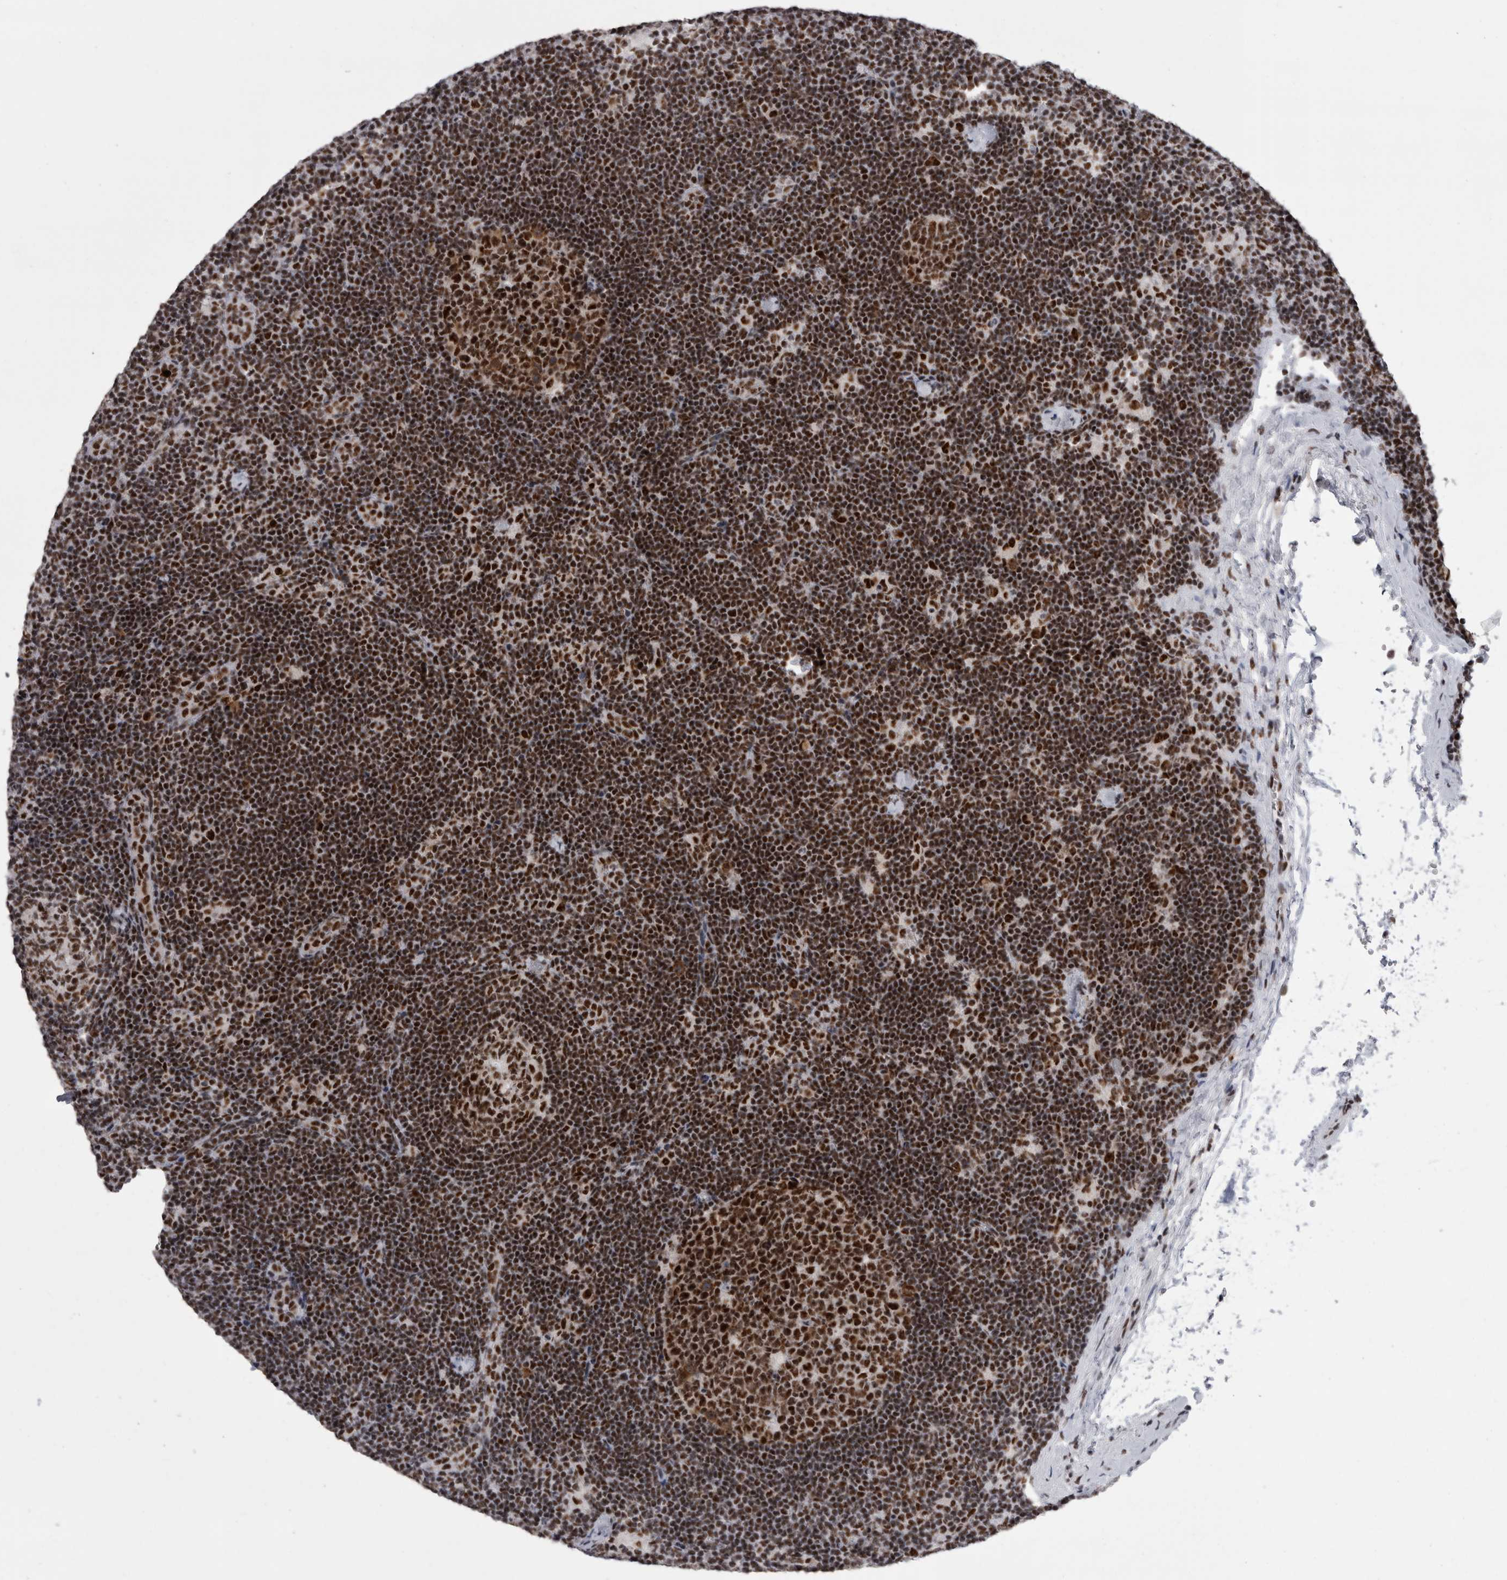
{"staining": {"intensity": "strong", "quantity": ">75%", "location": "nuclear"}, "tissue": "lymph node", "cell_type": "Germinal center cells", "image_type": "normal", "snomed": [{"axis": "morphology", "description": "Normal tissue, NOS"}, {"axis": "topography", "description": "Lymph node"}], "caption": "Protein expression by immunohistochemistry (IHC) demonstrates strong nuclear positivity in about >75% of germinal center cells in normal lymph node. (brown staining indicates protein expression, while blue staining denotes nuclei).", "gene": "SNRNP40", "patient": {"sex": "female", "age": 22}}